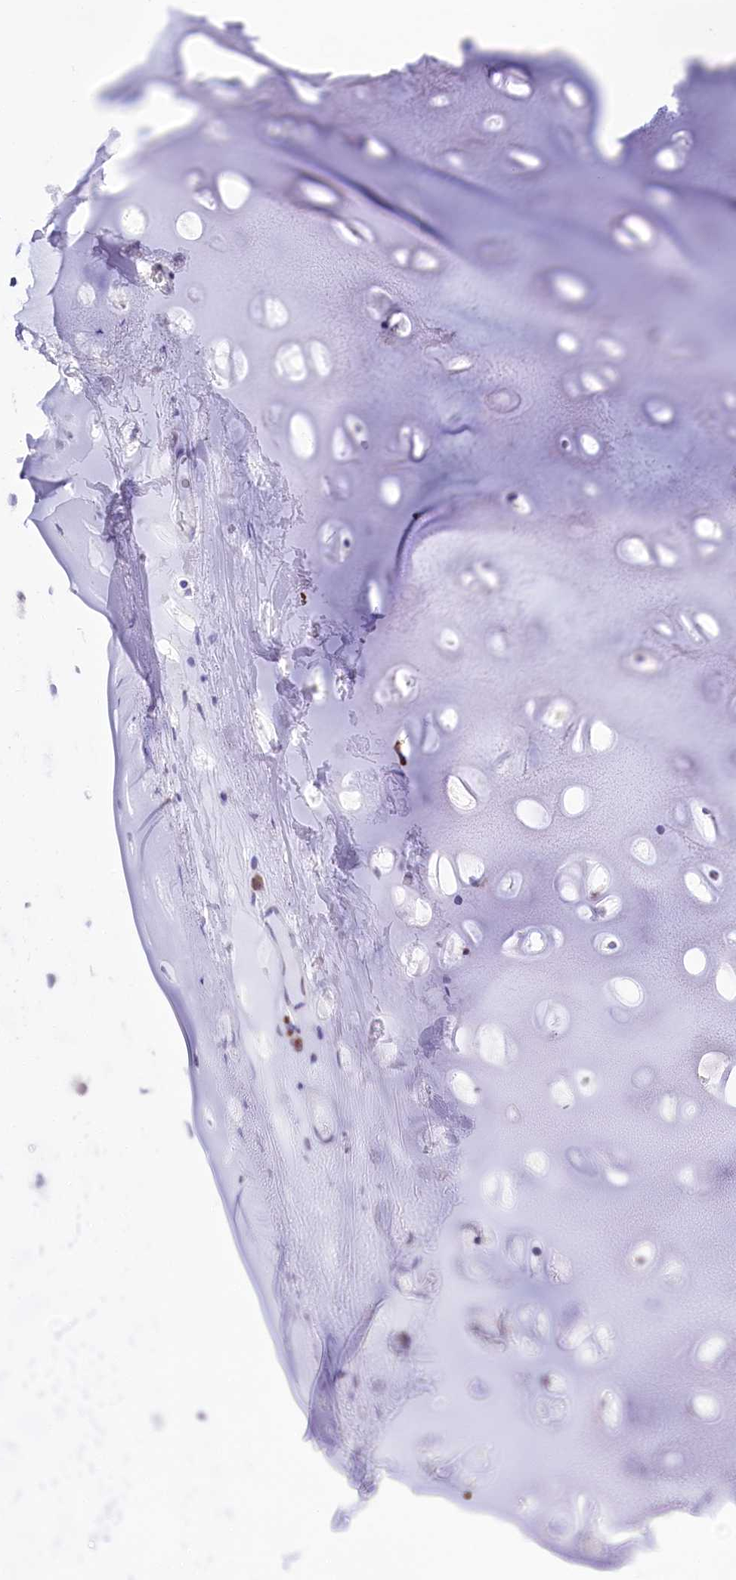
{"staining": {"intensity": "negative", "quantity": "none", "location": "none"}, "tissue": "adipose tissue", "cell_type": "Adipocytes", "image_type": "normal", "snomed": [{"axis": "morphology", "description": "Normal tissue, NOS"}, {"axis": "topography", "description": "Lymph node"}, {"axis": "topography", "description": "Bronchus"}], "caption": "The histopathology image reveals no significant expression in adipocytes of adipose tissue.", "gene": "SPATS2", "patient": {"sex": "male", "age": 63}}